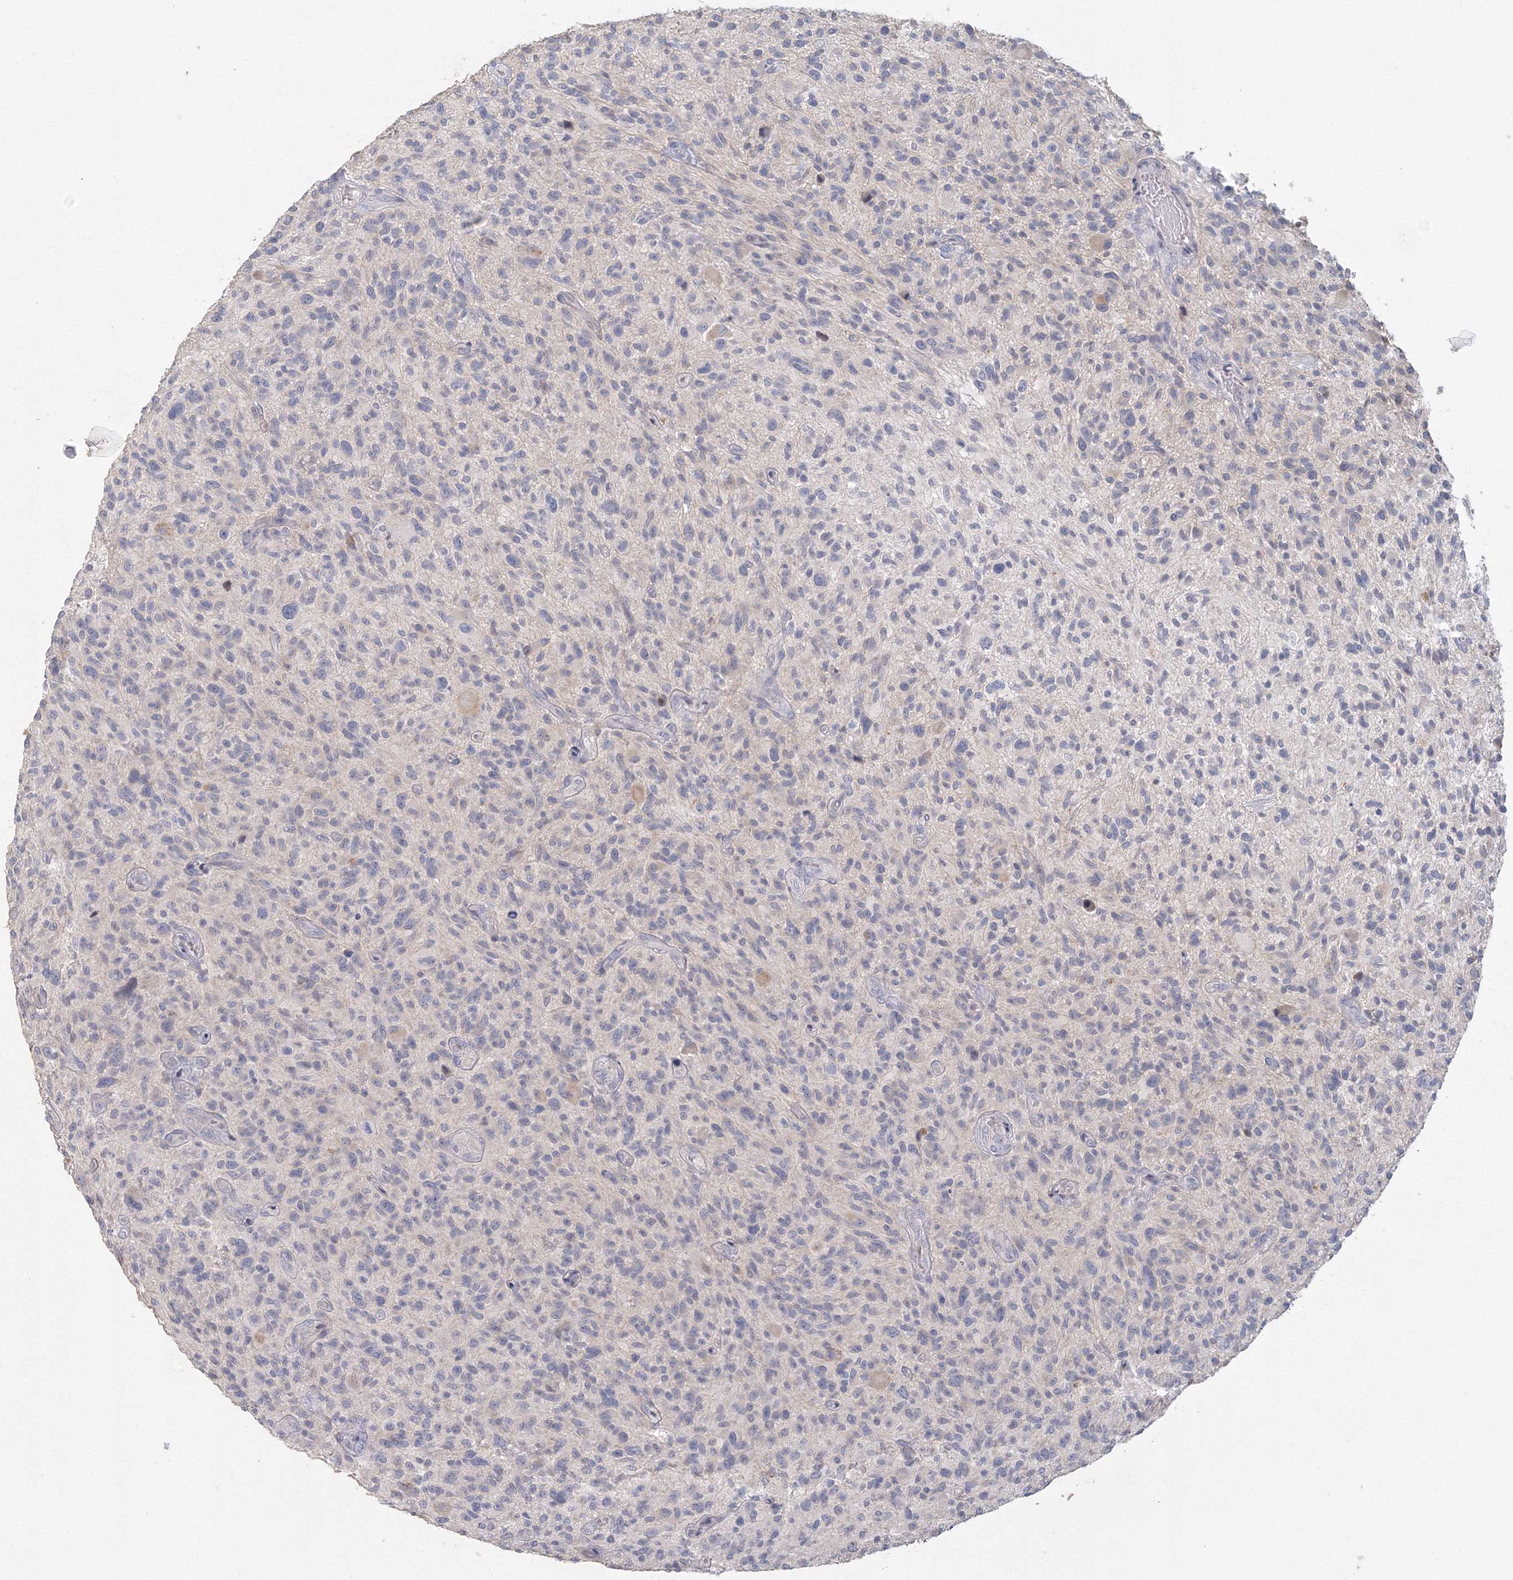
{"staining": {"intensity": "negative", "quantity": "none", "location": "none"}, "tissue": "glioma", "cell_type": "Tumor cells", "image_type": "cancer", "snomed": [{"axis": "morphology", "description": "Glioma, malignant, High grade"}, {"axis": "topography", "description": "Brain"}], "caption": "Image shows no significant protein expression in tumor cells of glioma.", "gene": "TACC2", "patient": {"sex": "male", "age": 47}}